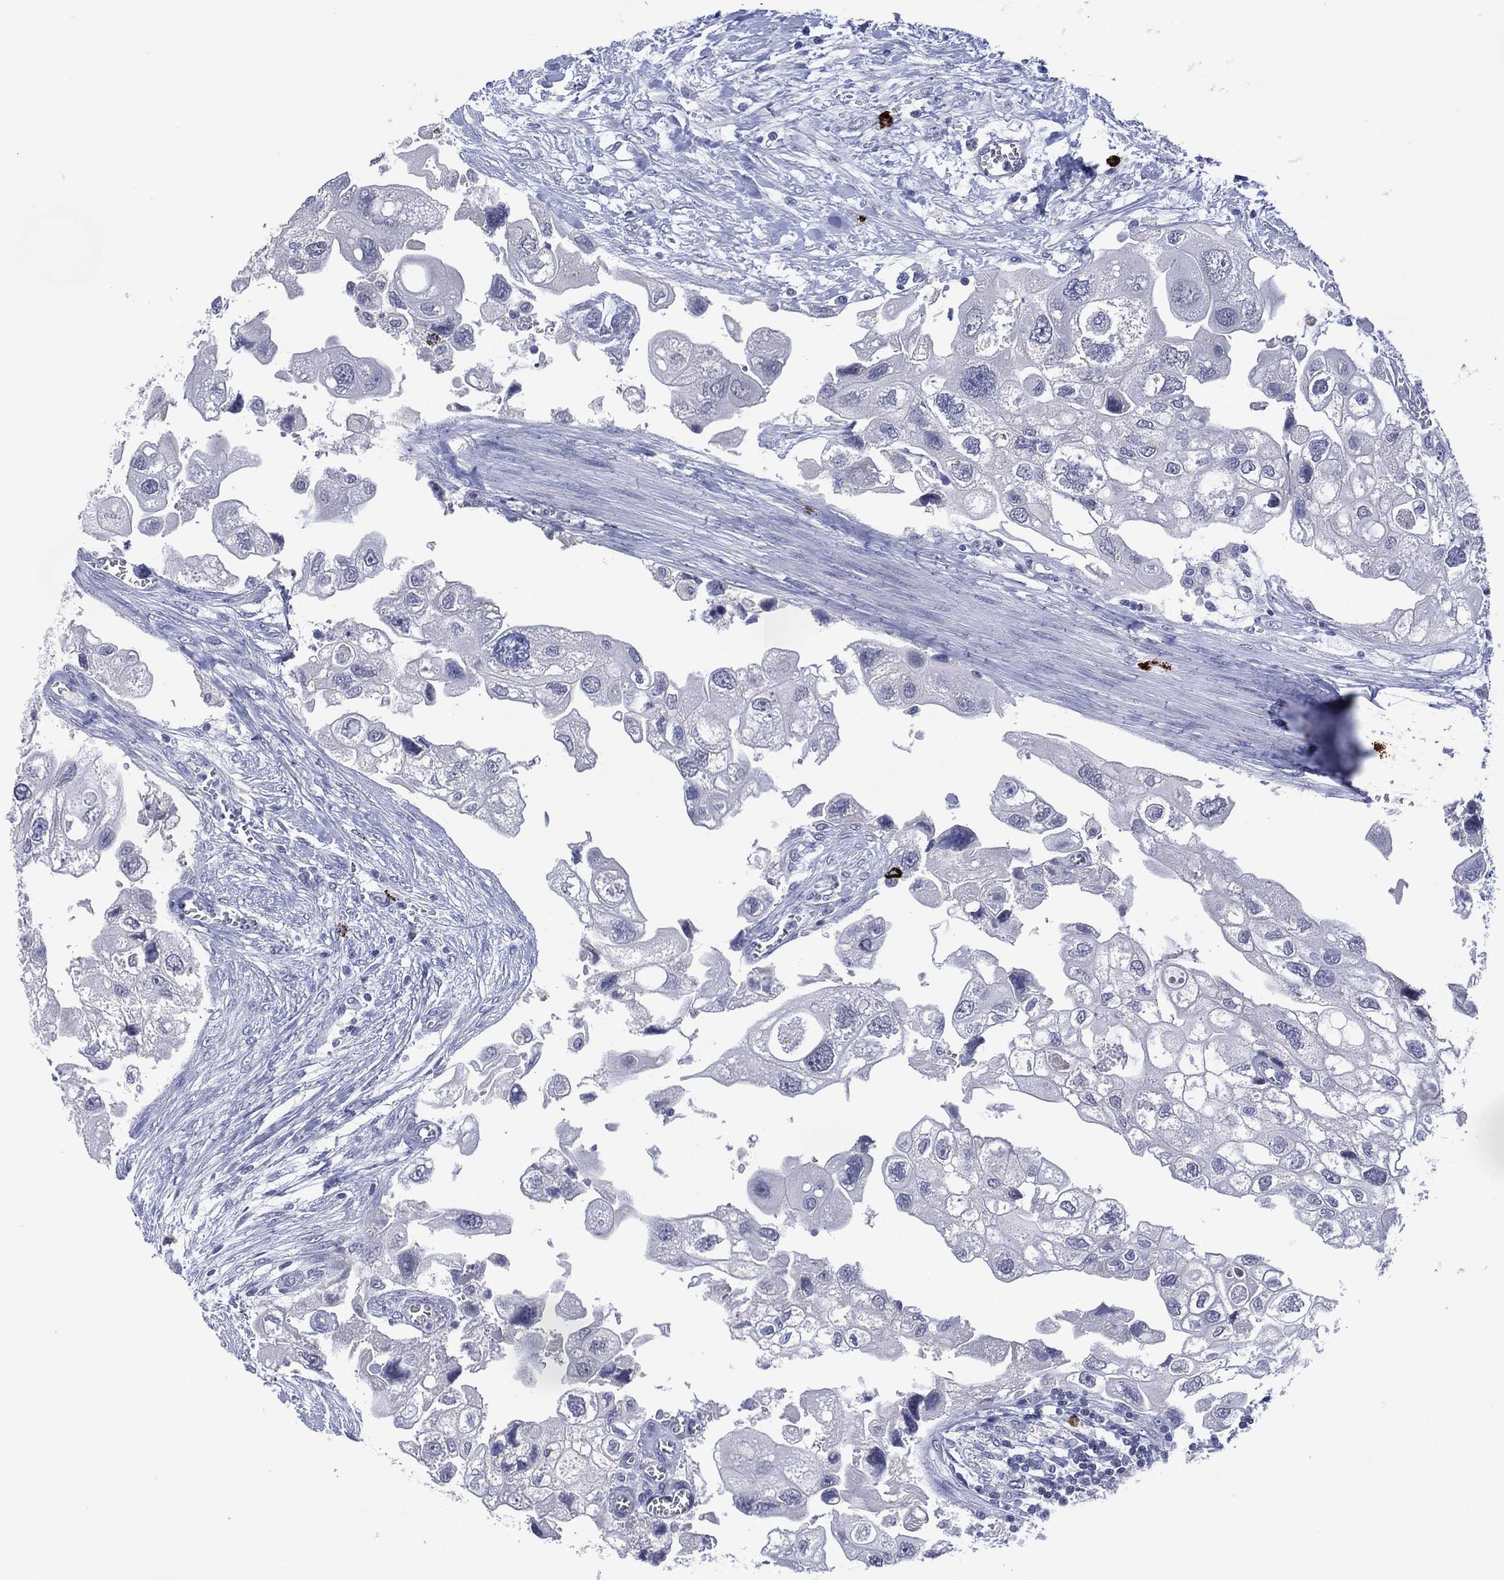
{"staining": {"intensity": "negative", "quantity": "none", "location": "none"}, "tissue": "urothelial cancer", "cell_type": "Tumor cells", "image_type": "cancer", "snomed": [{"axis": "morphology", "description": "Urothelial carcinoma, High grade"}, {"axis": "topography", "description": "Urinary bladder"}], "caption": "This photomicrograph is of high-grade urothelial carcinoma stained with immunohistochemistry (IHC) to label a protein in brown with the nuclei are counter-stained blue. There is no staining in tumor cells.", "gene": "USP26", "patient": {"sex": "male", "age": 59}}